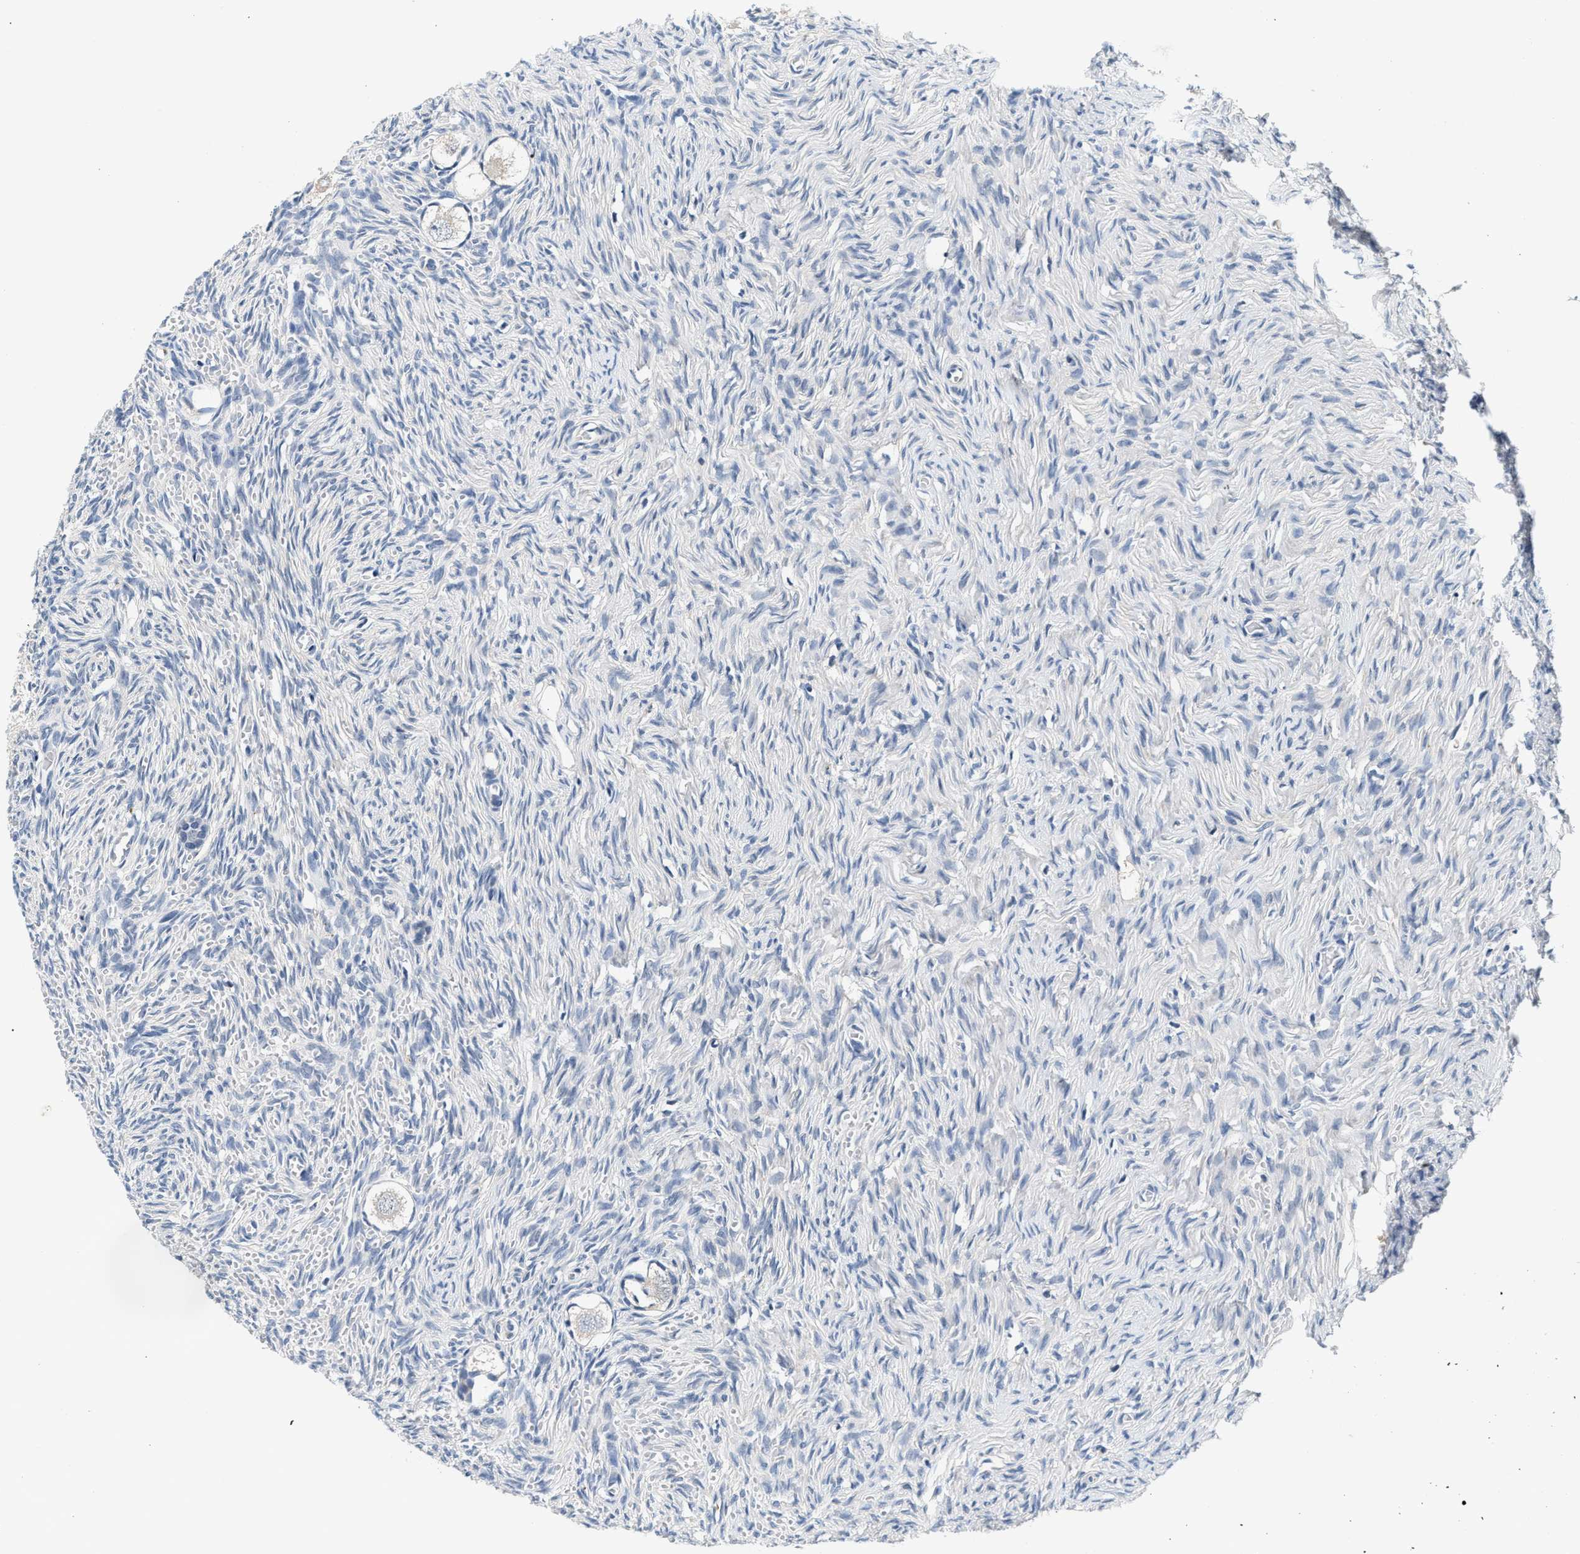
{"staining": {"intensity": "negative", "quantity": "none", "location": "none"}, "tissue": "ovary", "cell_type": "Follicle cells", "image_type": "normal", "snomed": [{"axis": "morphology", "description": "Normal tissue, NOS"}, {"axis": "topography", "description": "Ovary"}], "caption": "High magnification brightfield microscopy of benign ovary stained with DAB (brown) and counterstained with hematoxylin (blue): follicle cells show no significant positivity. The staining is performed using DAB (3,3'-diaminobenzidine) brown chromogen with nuclei counter-stained in using hematoxylin.", "gene": "MED22", "patient": {"sex": "female", "age": 27}}